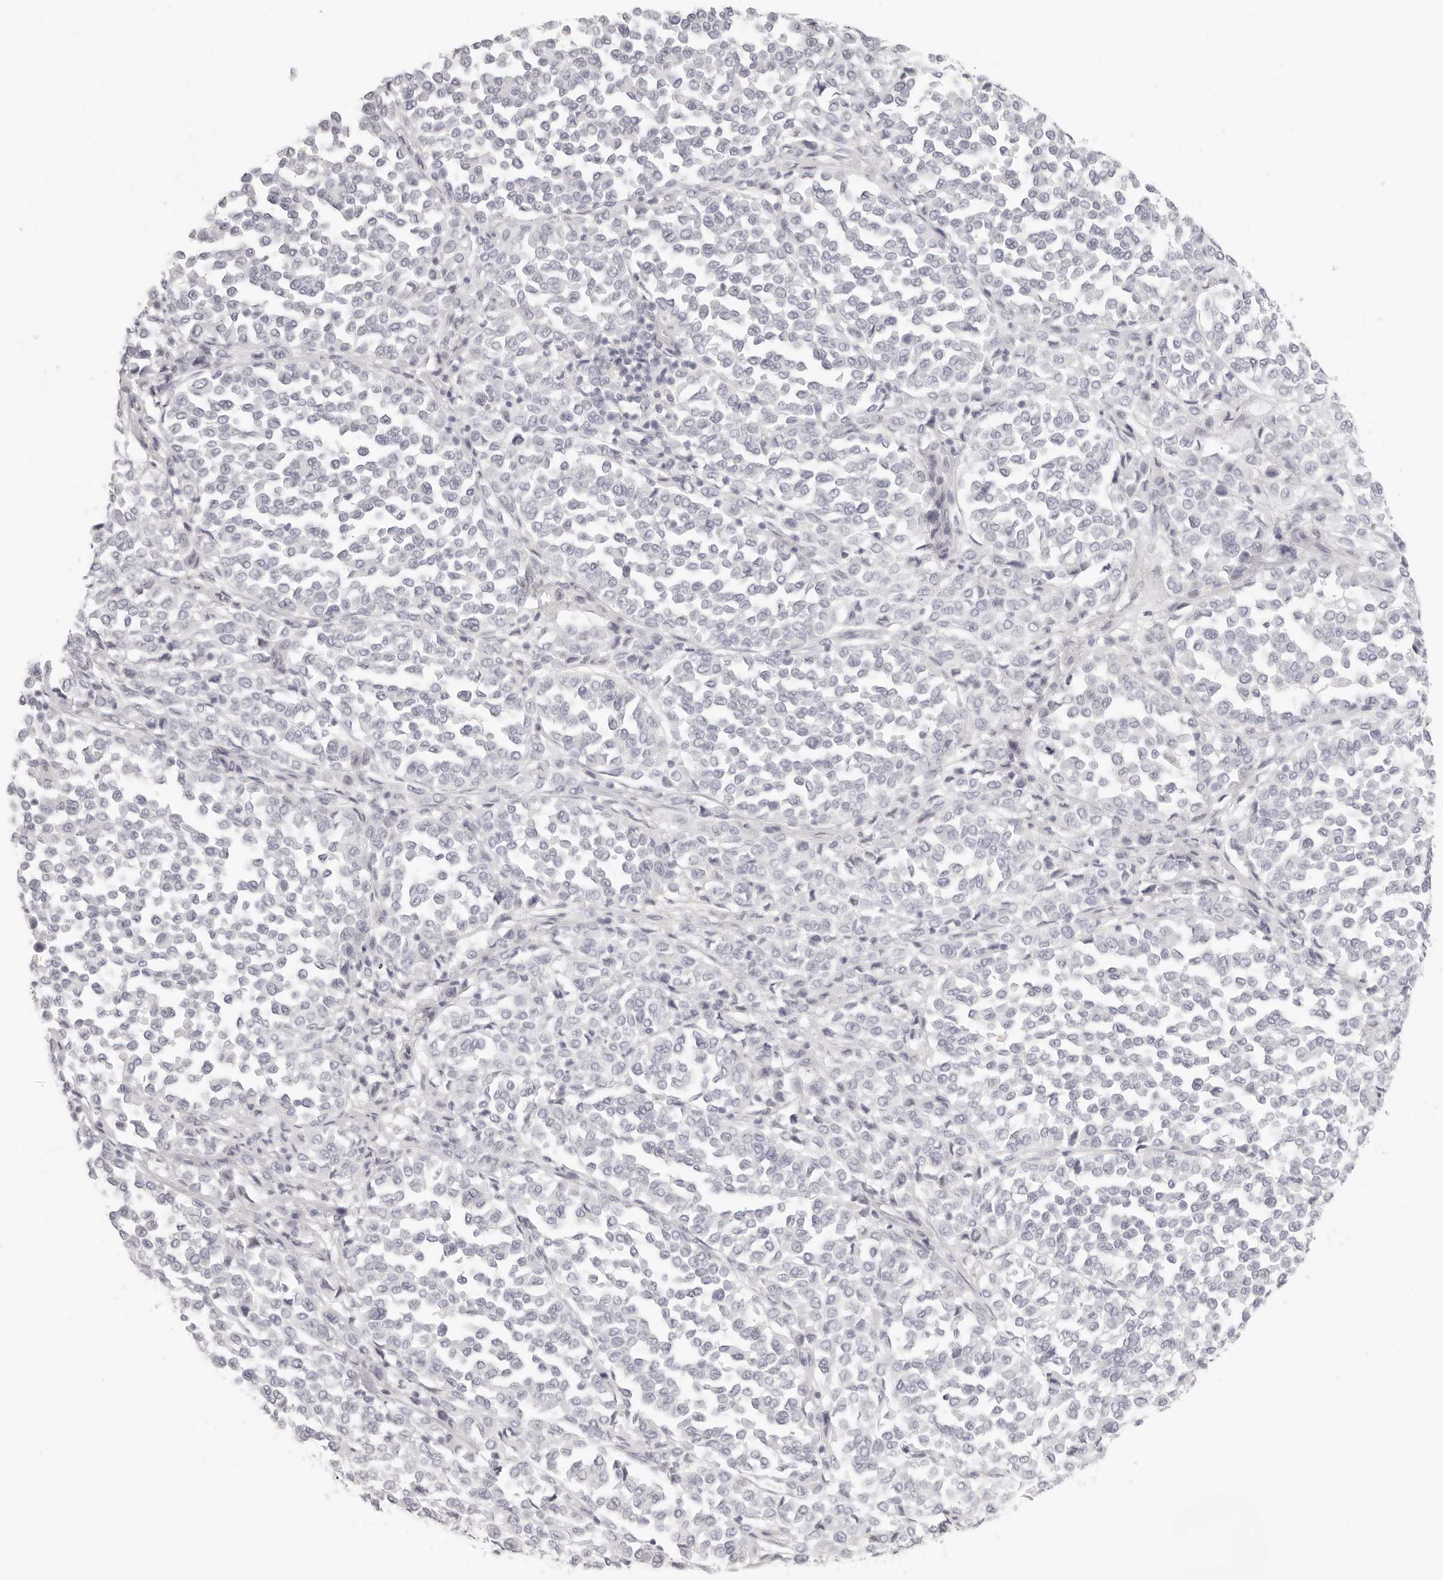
{"staining": {"intensity": "negative", "quantity": "none", "location": "none"}, "tissue": "melanoma", "cell_type": "Tumor cells", "image_type": "cancer", "snomed": [{"axis": "morphology", "description": "Malignant melanoma, Metastatic site"}, {"axis": "topography", "description": "Pancreas"}], "caption": "Malignant melanoma (metastatic site) was stained to show a protein in brown. There is no significant positivity in tumor cells.", "gene": "RXFP1", "patient": {"sex": "female", "age": 30}}